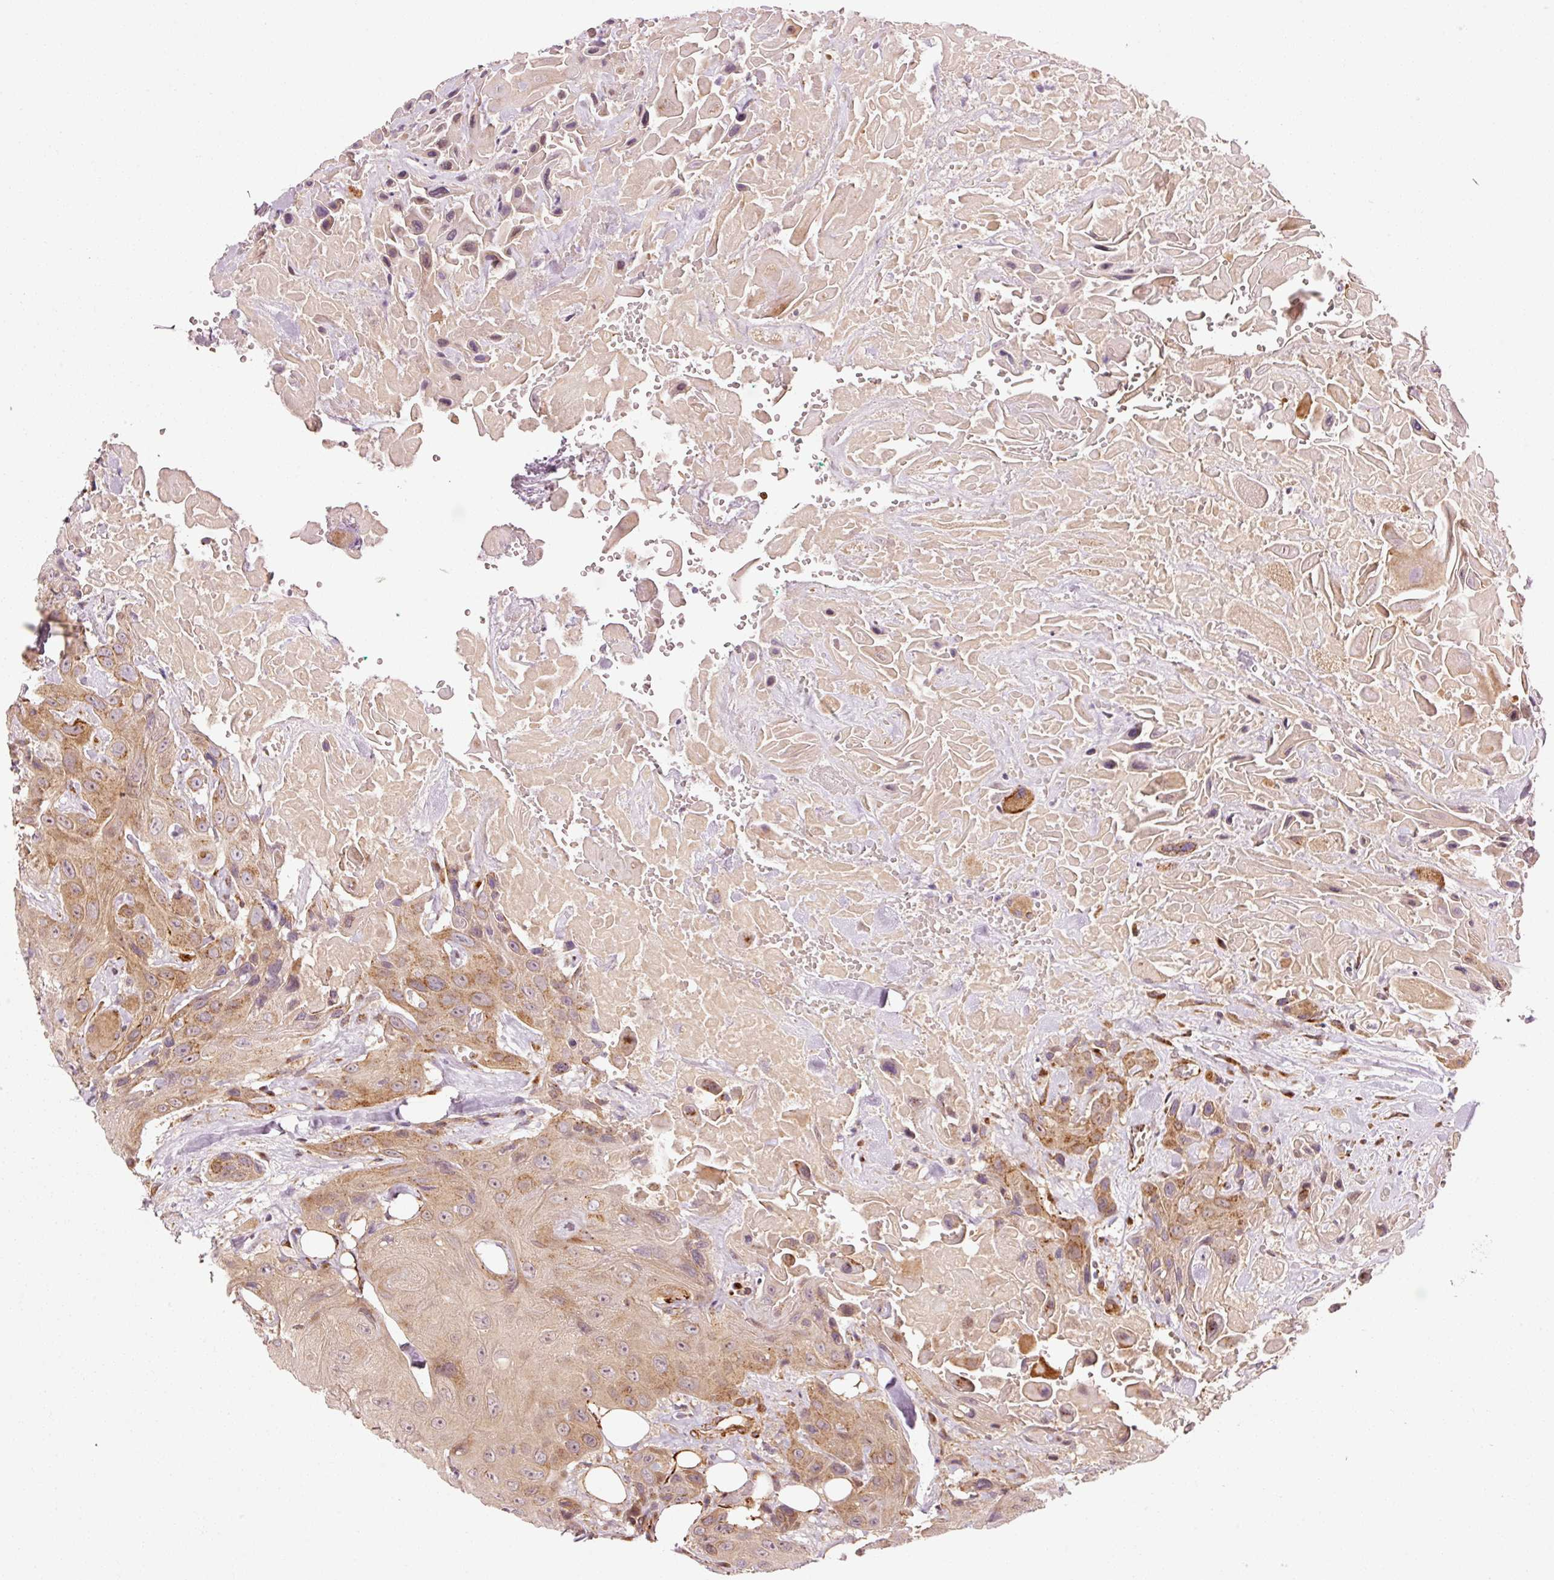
{"staining": {"intensity": "moderate", "quantity": "25%-75%", "location": "cytoplasmic/membranous"}, "tissue": "head and neck cancer", "cell_type": "Tumor cells", "image_type": "cancer", "snomed": [{"axis": "morphology", "description": "Squamous cell carcinoma, NOS"}, {"axis": "topography", "description": "Head-Neck"}], "caption": "Immunohistochemistry of human squamous cell carcinoma (head and neck) exhibits medium levels of moderate cytoplasmic/membranous staining in approximately 25%-75% of tumor cells.", "gene": "PPP1R14B", "patient": {"sex": "male", "age": 81}}